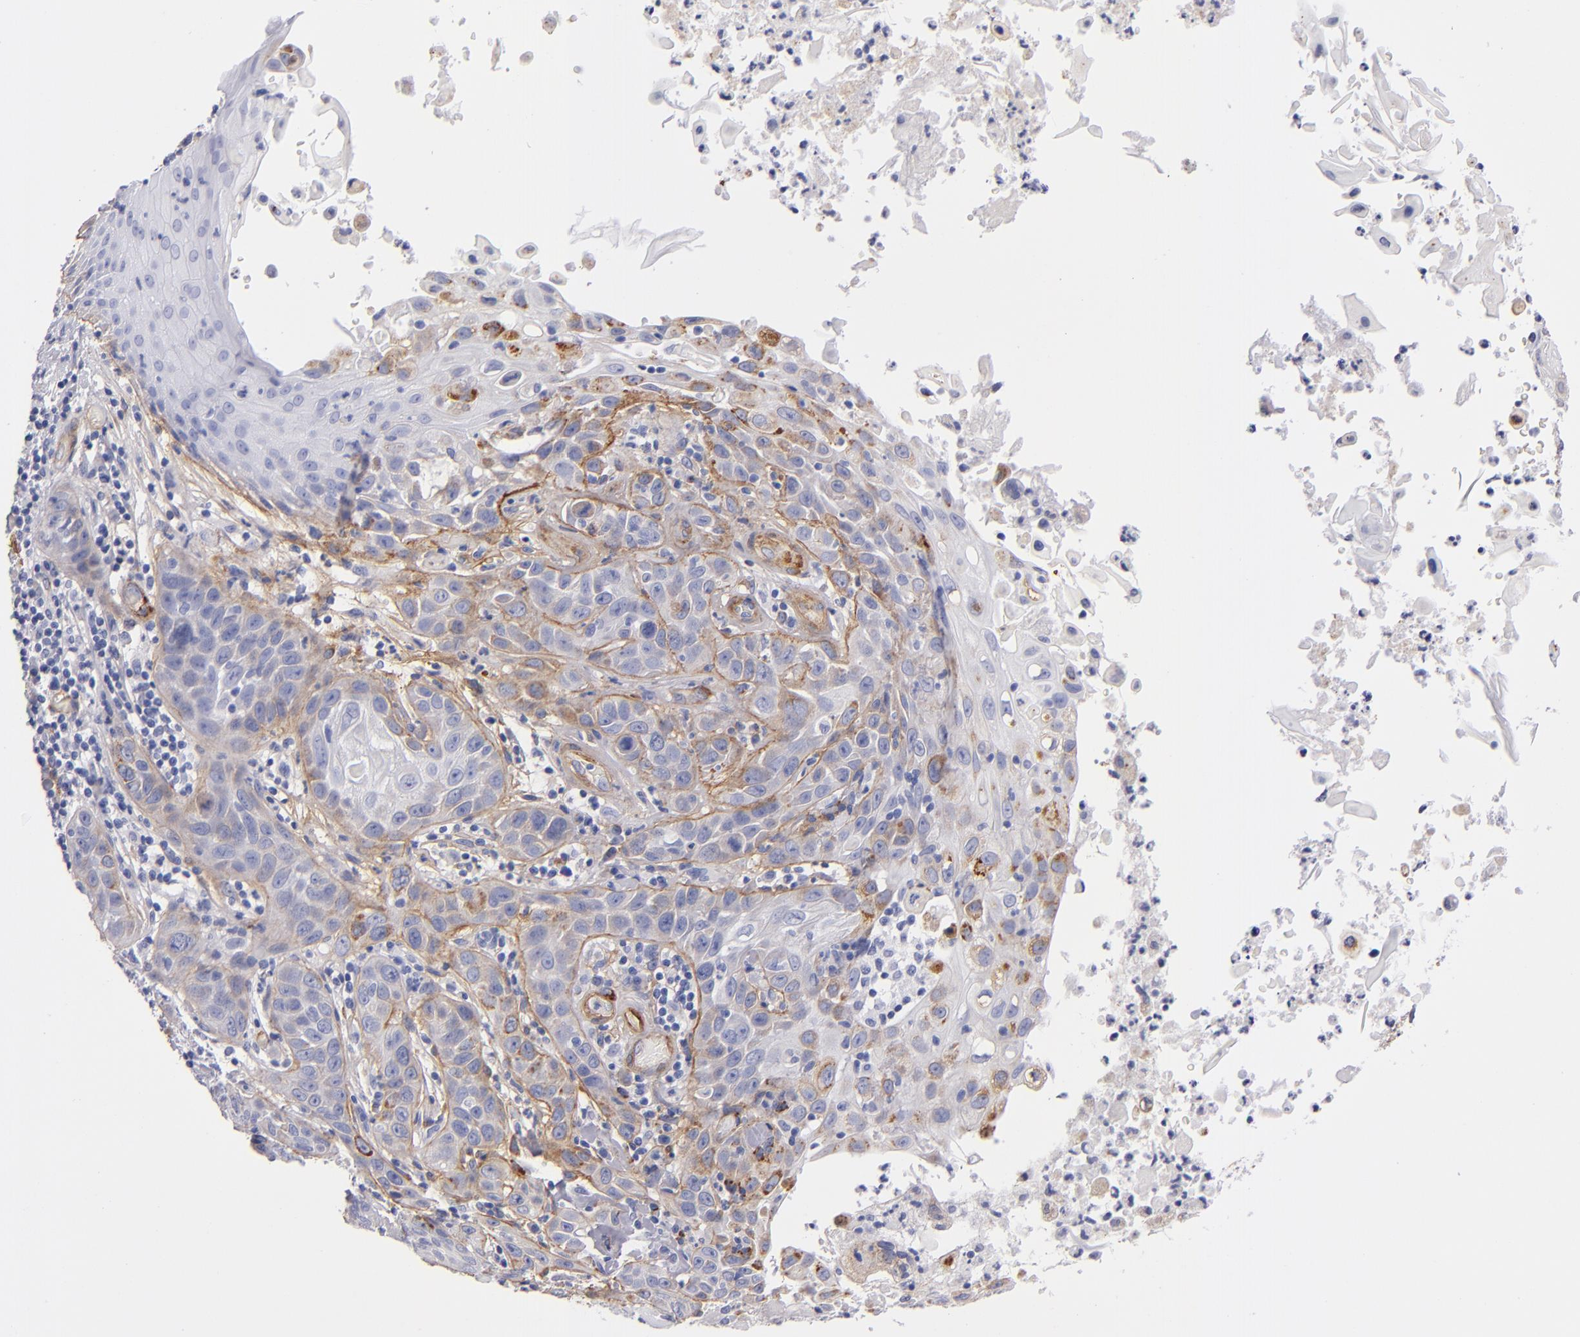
{"staining": {"intensity": "weak", "quantity": "25%-75%", "location": "cytoplasmic/membranous"}, "tissue": "skin cancer", "cell_type": "Tumor cells", "image_type": "cancer", "snomed": [{"axis": "morphology", "description": "Squamous cell carcinoma, NOS"}, {"axis": "topography", "description": "Skin"}], "caption": "Human squamous cell carcinoma (skin) stained for a protein (brown) demonstrates weak cytoplasmic/membranous positive staining in approximately 25%-75% of tumor cells.", "gene": "LAMC1", "patient": {"sex": "male", "age": 84}}